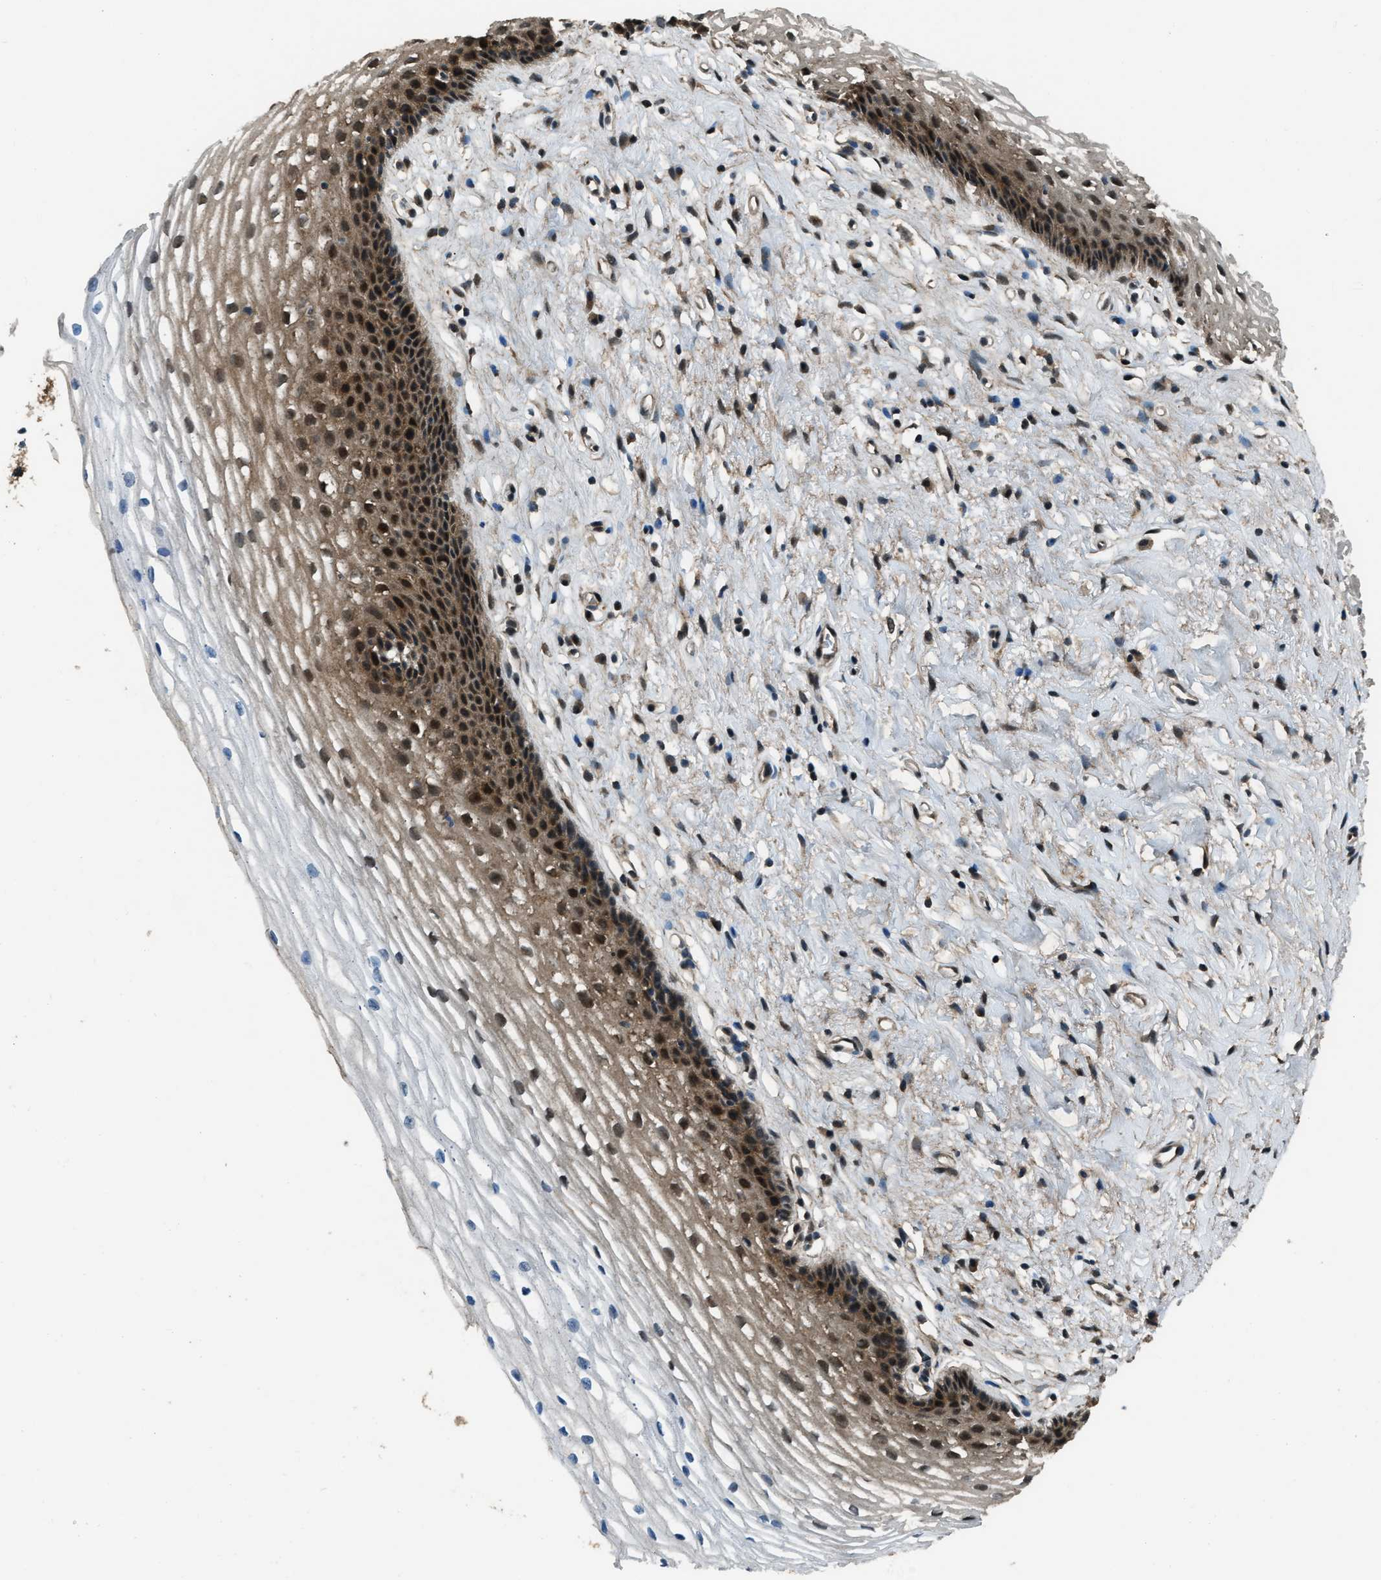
{"staining": {"intensity": "moderate", "quantity": ">75%", "location": "cytoplasmic/membranous,nuclear"}, "tissue": "cervix", "cell_type": "Glandular cells", "image_type": "normal", "snomed": [{"axis": "morphology", "description": "Normal tissue, NOS"}, {"axis": "topography", "description": "Cervix"}], "caption": "Glandular cells display medium levels of moderate cytoplasmic/membranous,nuclear staining in about >75% of cells in benign human cervix. (DAB (3,3'-diaminobenzidine) = brown stain, brightfield microscopy at high magnification).", "gene": "NUDCD3", "patient": {"sex": "female", "age": 77}}